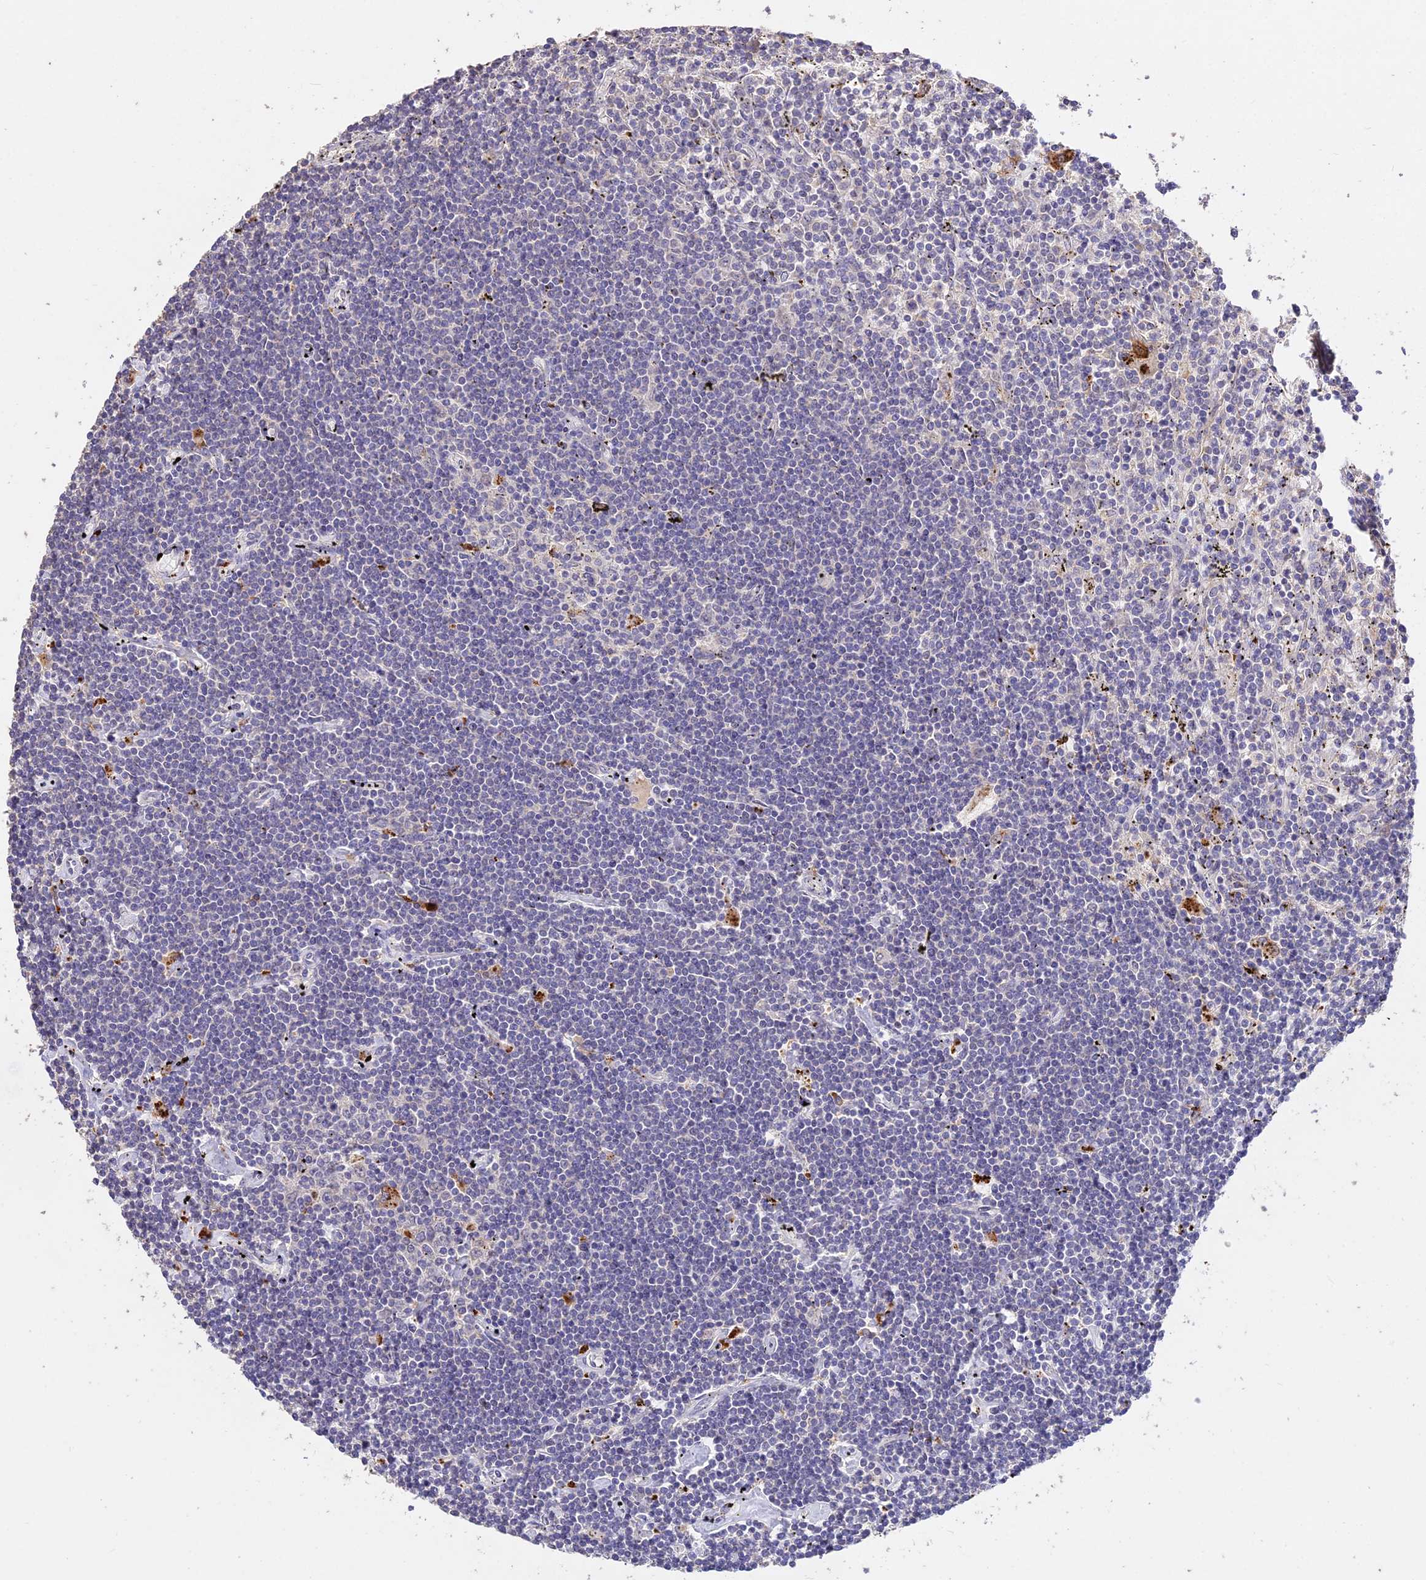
{"staining": {"intensity": "negative", "quantity": "none", "location": "none"}, "tissue": "lymphoma", "cell_type": "Tumor cells", "image_type": "cancer", "snomed": [{"axis": "morphology", "description": "Malignant lymphoma, non-Hodgkin's type, Low grade"}, {"axis": "topography", "description": "Spleen"}], "caption": "There is no significant positivity in tumor cells of low-grade malignant lymphoma, non-Hodgkin's type. (Immunohistochemistry, brightfield microscopy, high magnification).", "gene": "SDHD", "patient": {"sex": "male", "age": 76}}